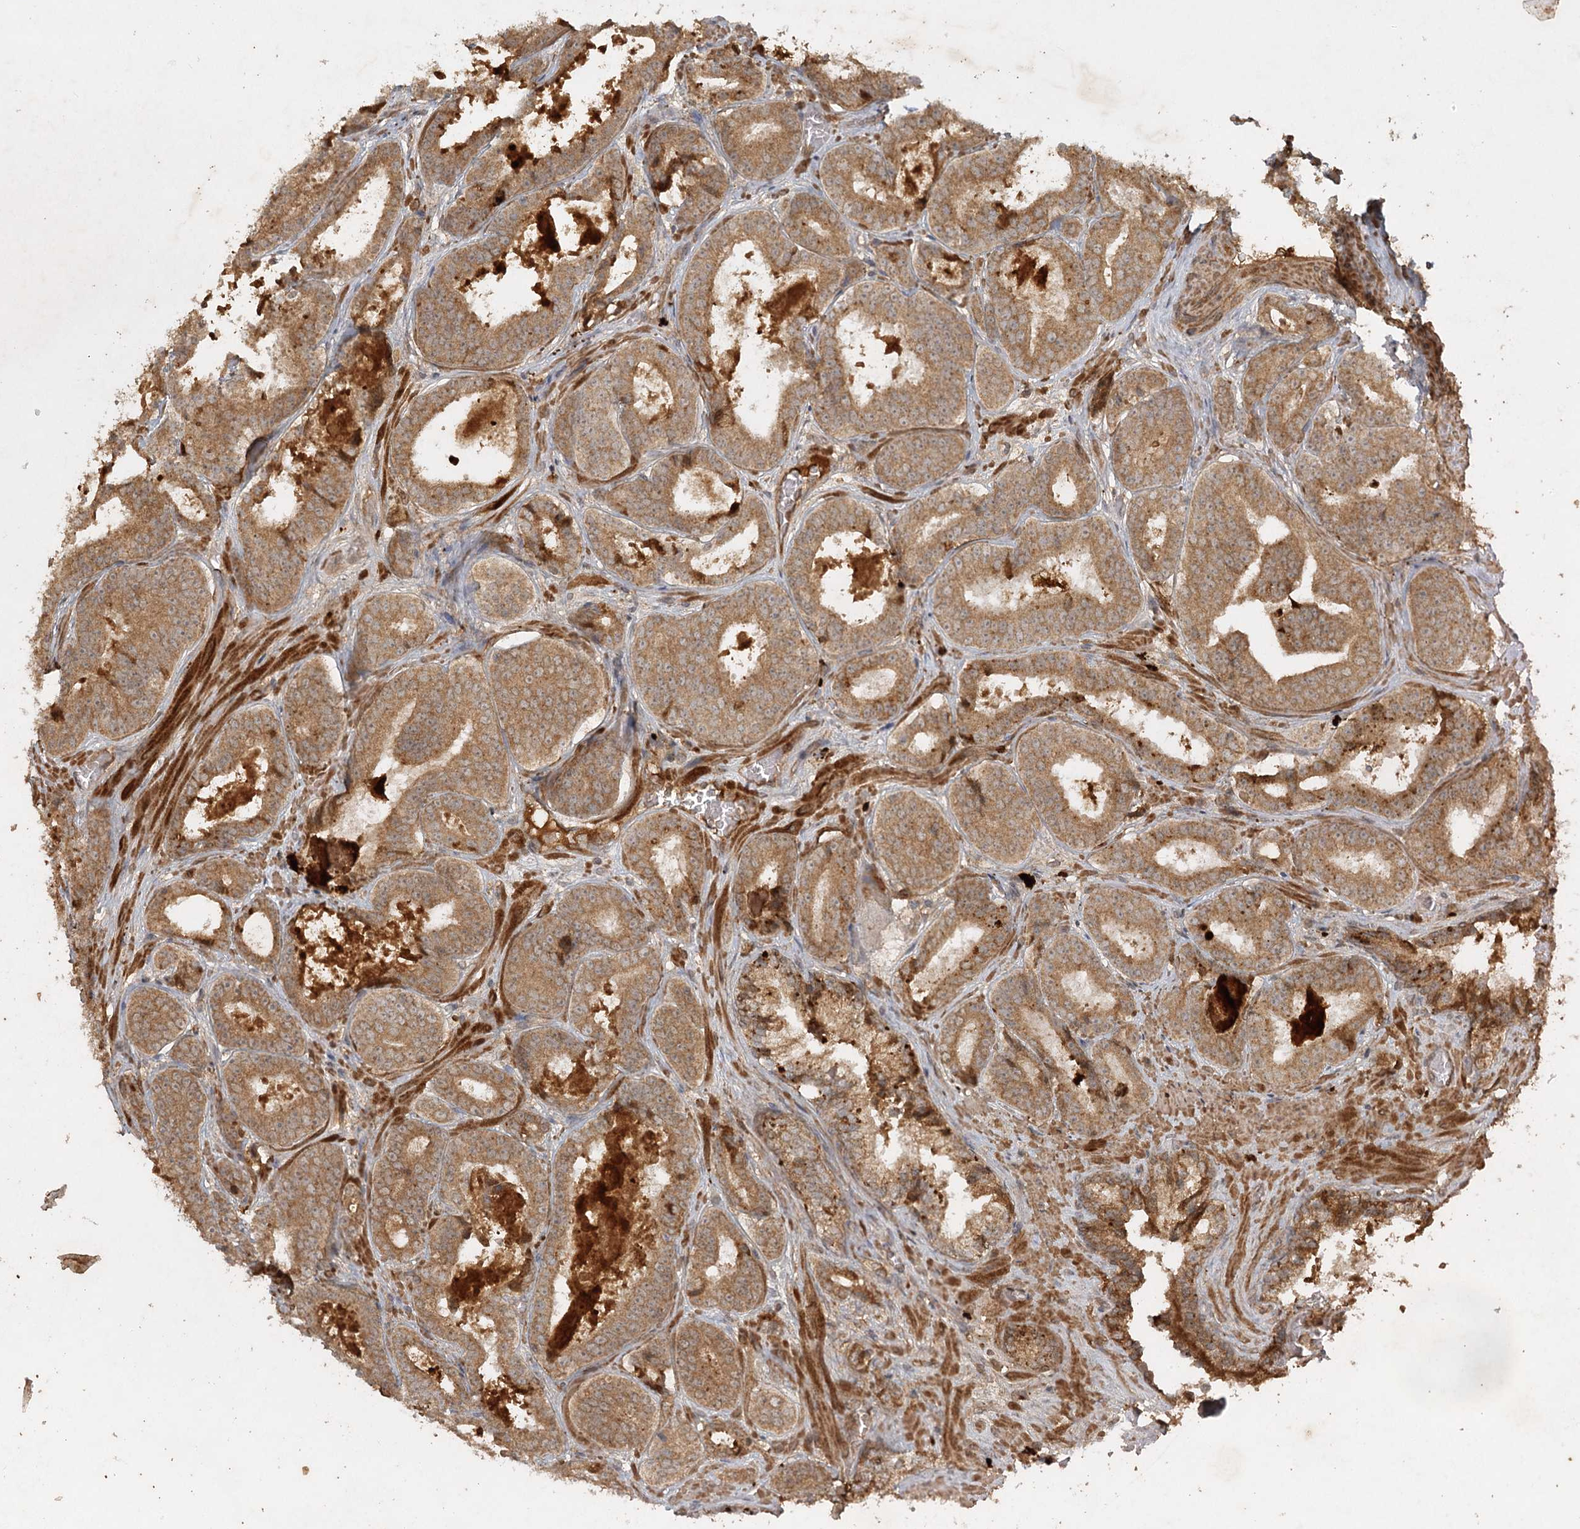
{"staining": {"intensity": "moderate", "quantity": ">75%", "location": "cytoplasmic/membranous"}, "tissue": "prostate cancer", "cell_type": "Tumor cells", "image_type": "cancer", "snomed": [{"axis": "morphology", "description": "Adenocarcinoma, High grade"}, {"axis": "topography", "description": "Prostate"}], "caption": "This image reveals prostate cancer (adenocarcinoma (high-grade)) stained with immunohistochemistry (IHC) to label a protein in brown. The cytoplasmic/membranous of tumor cells show moderate positivity for the protein. Nuclei are counter-stained blue.", "gene": "ARL13A", "patient": {"sex": "male", "age": 57}}